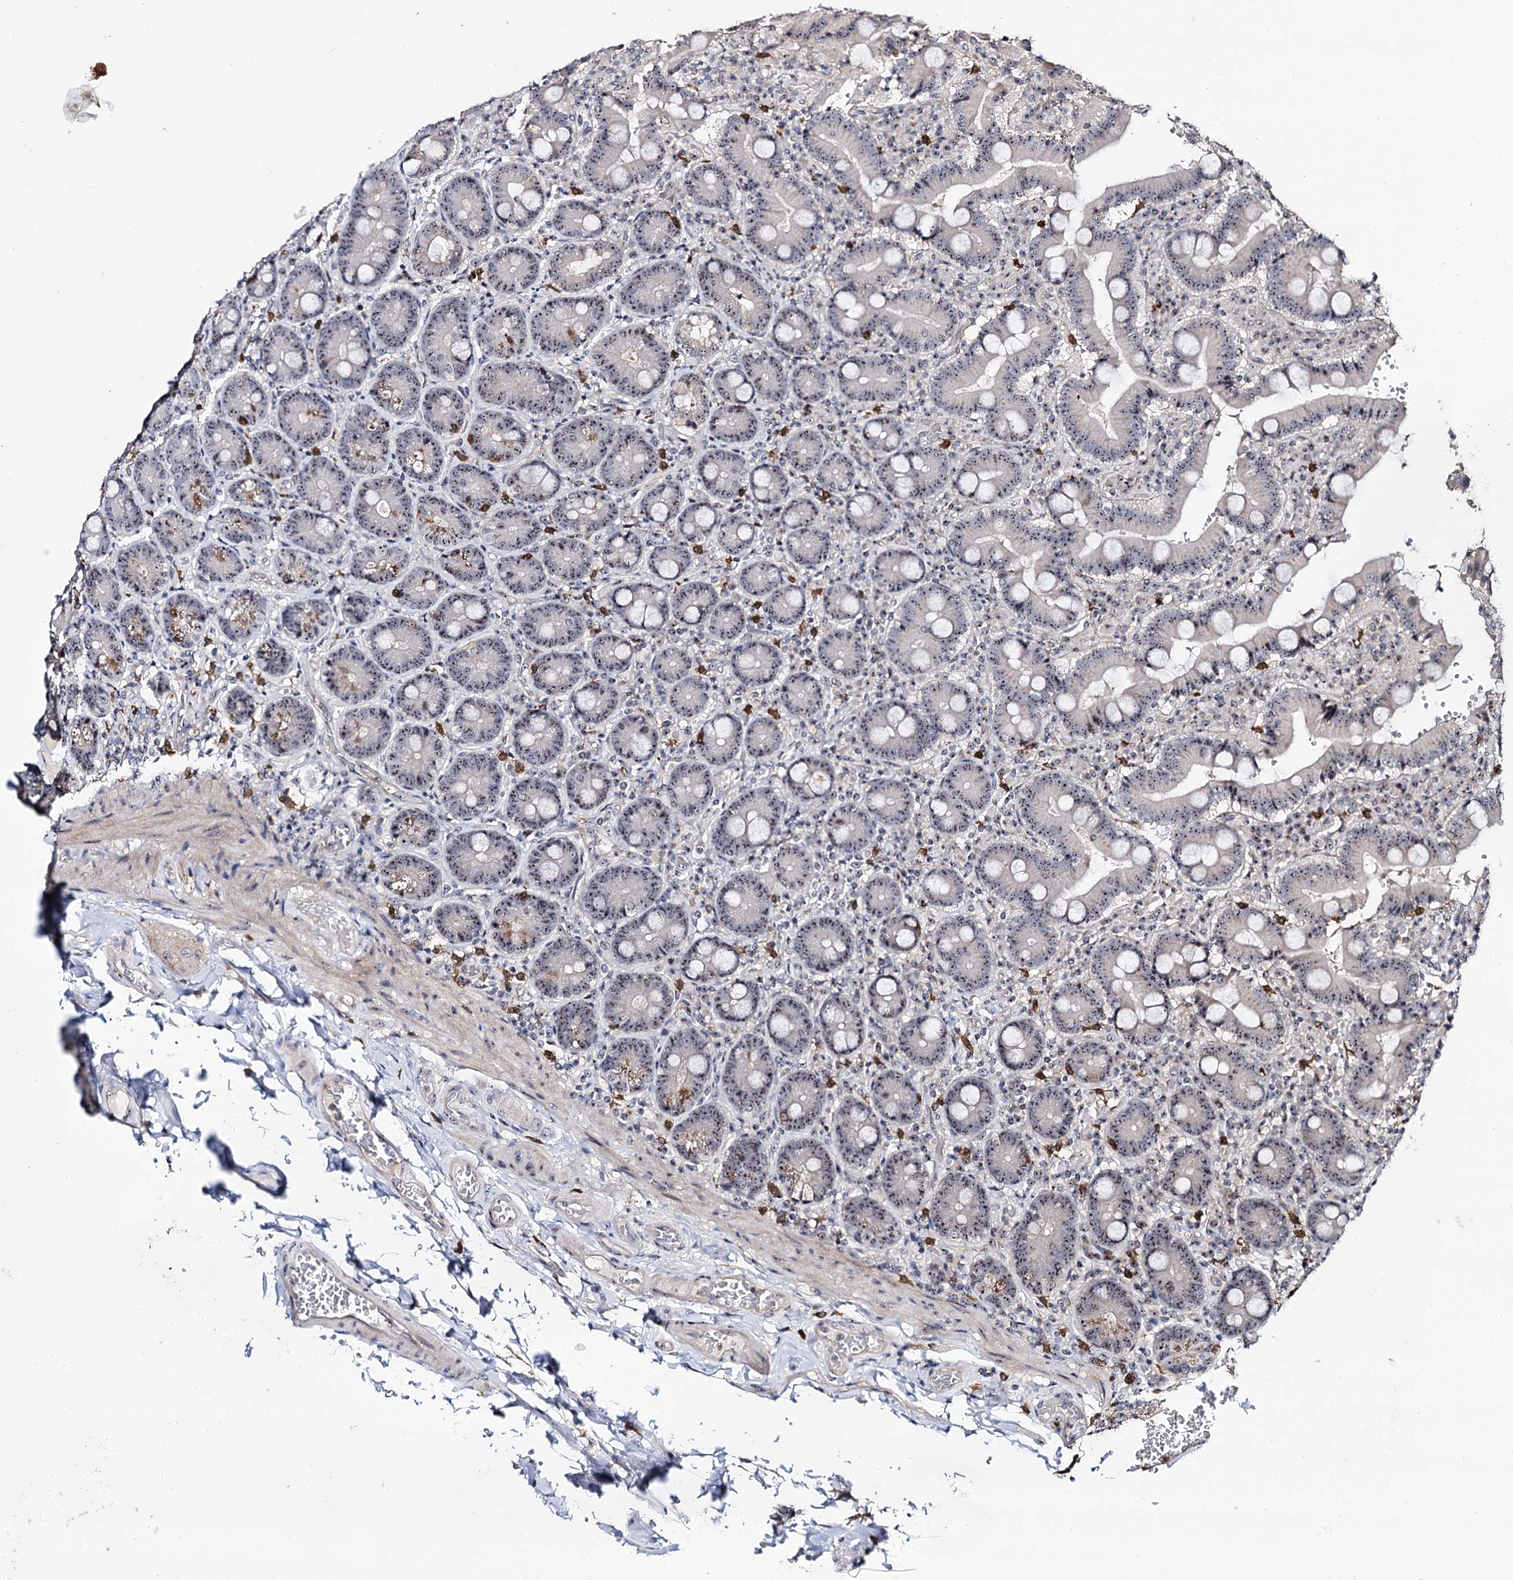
{"staining": {"intensity": "moderate", "quantity": ">75%", "location": "nuclear"}, "tissue": "duodenum", "cell_type": "Glandular cells", "image_type": "normal", "snomed": [{"axis": "morphology", "description": "Normal tissue, NOS"}, {"axis": "topography", "description": "Duodenum"}], "caption": "Human duodenum stained for a protein (brown) displays moderate nuclear positive staining in about >75% of glandular cells.", "gene": "SUPT20H", "patient": {"sex": "female", "age": 62}}